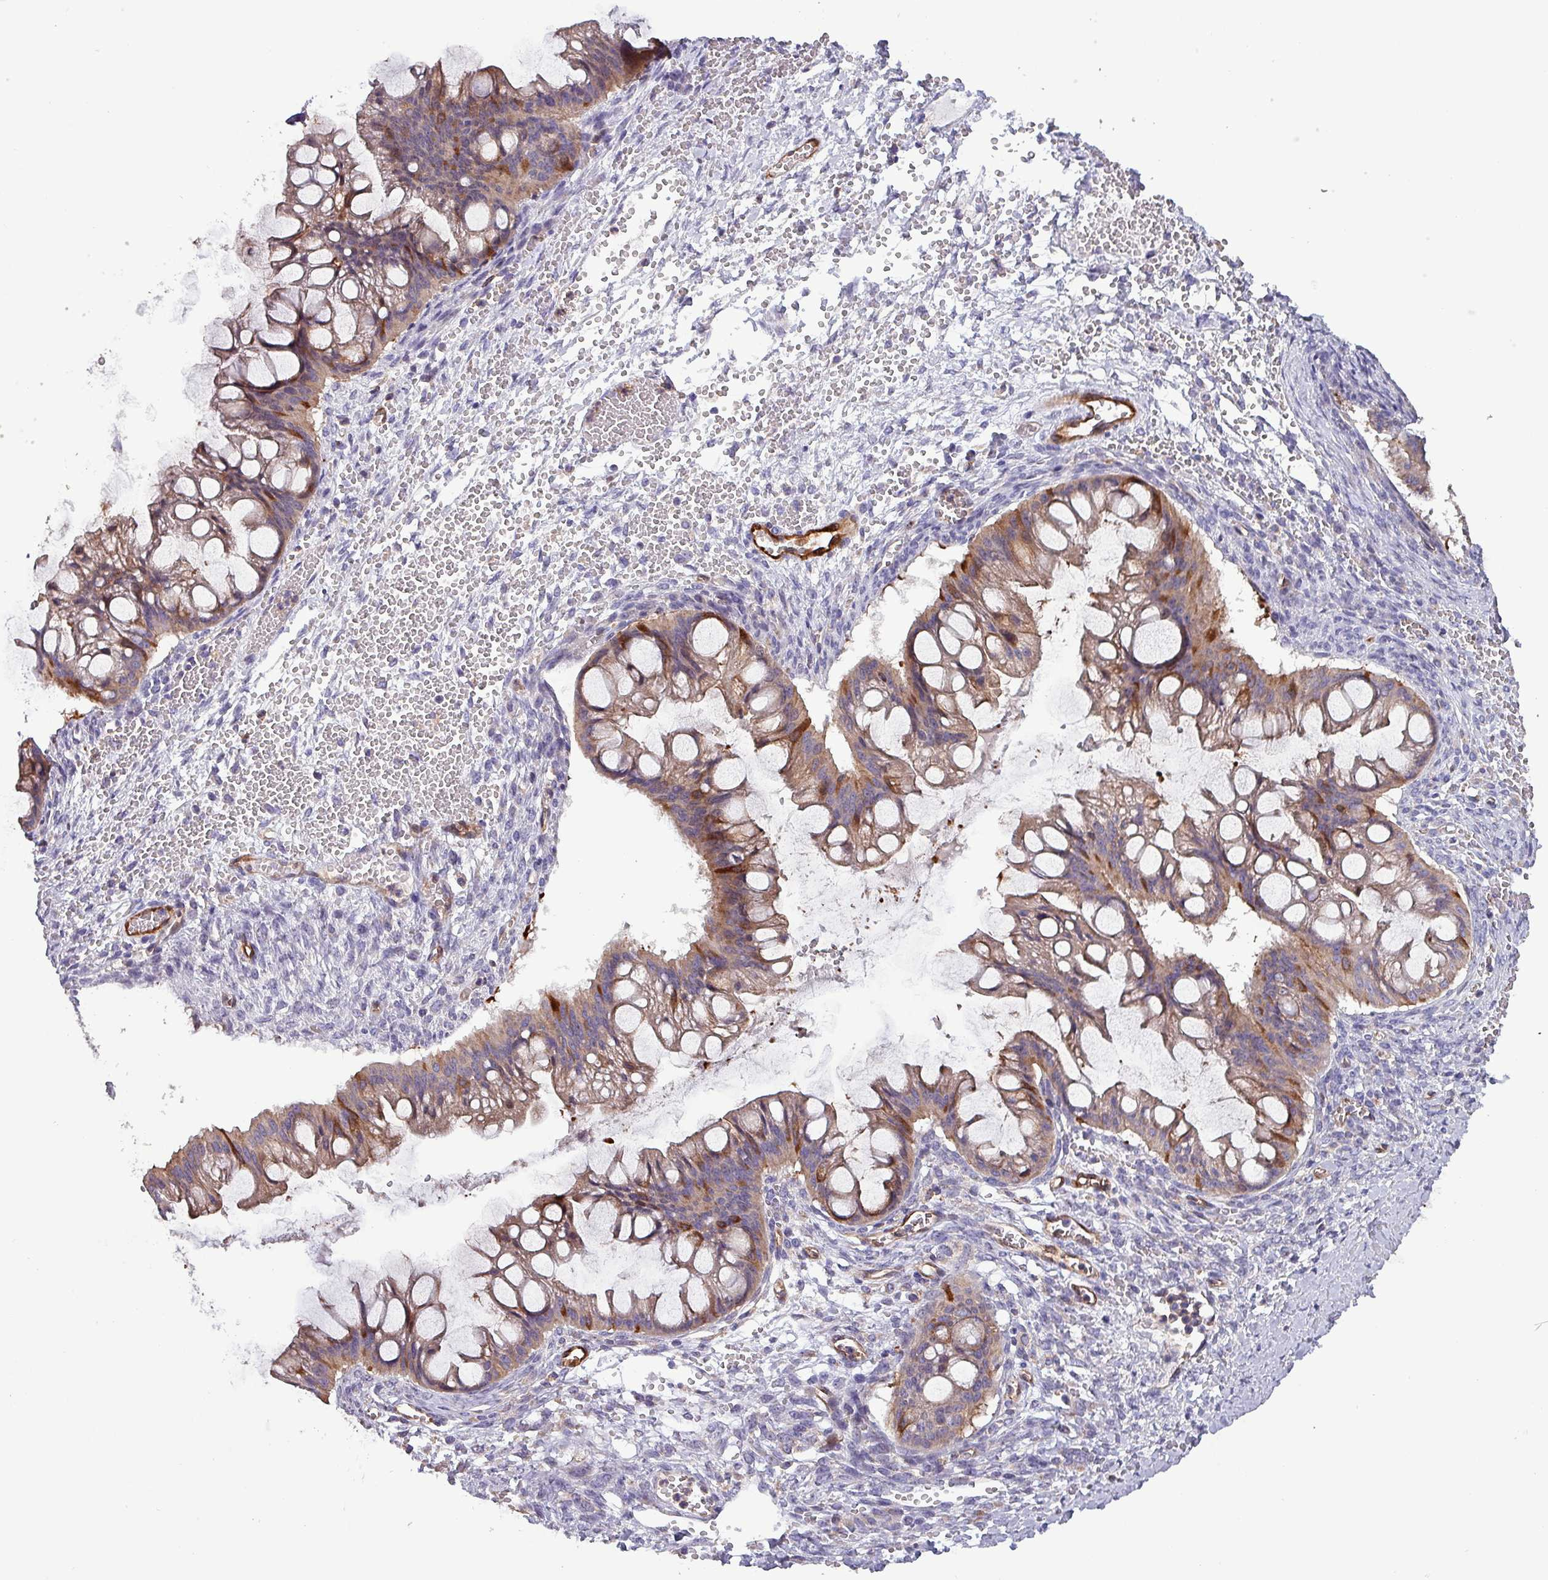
{"staining": {"intensity": "moderate", "quantity": ">75%", "location": "cytoplasmic/membranous"}, "tissue": "ovarian cancer", "cell_type": "Tumor cells", "image_type": "cancer", "snomed": [{"axis": "morphology", "description": "Cystadenocarcinoma, mucinous, NOS"}, {"axis": "topography", "description": "Ovary"}], "caption": "Tumor cells display moderate cytoplasmic/membranous staining in about >75% of cells in ovarian mucinous cystadenocarcinoma.", "gene": "SCIN", "patient": {"sex": "female", "age": 73}}